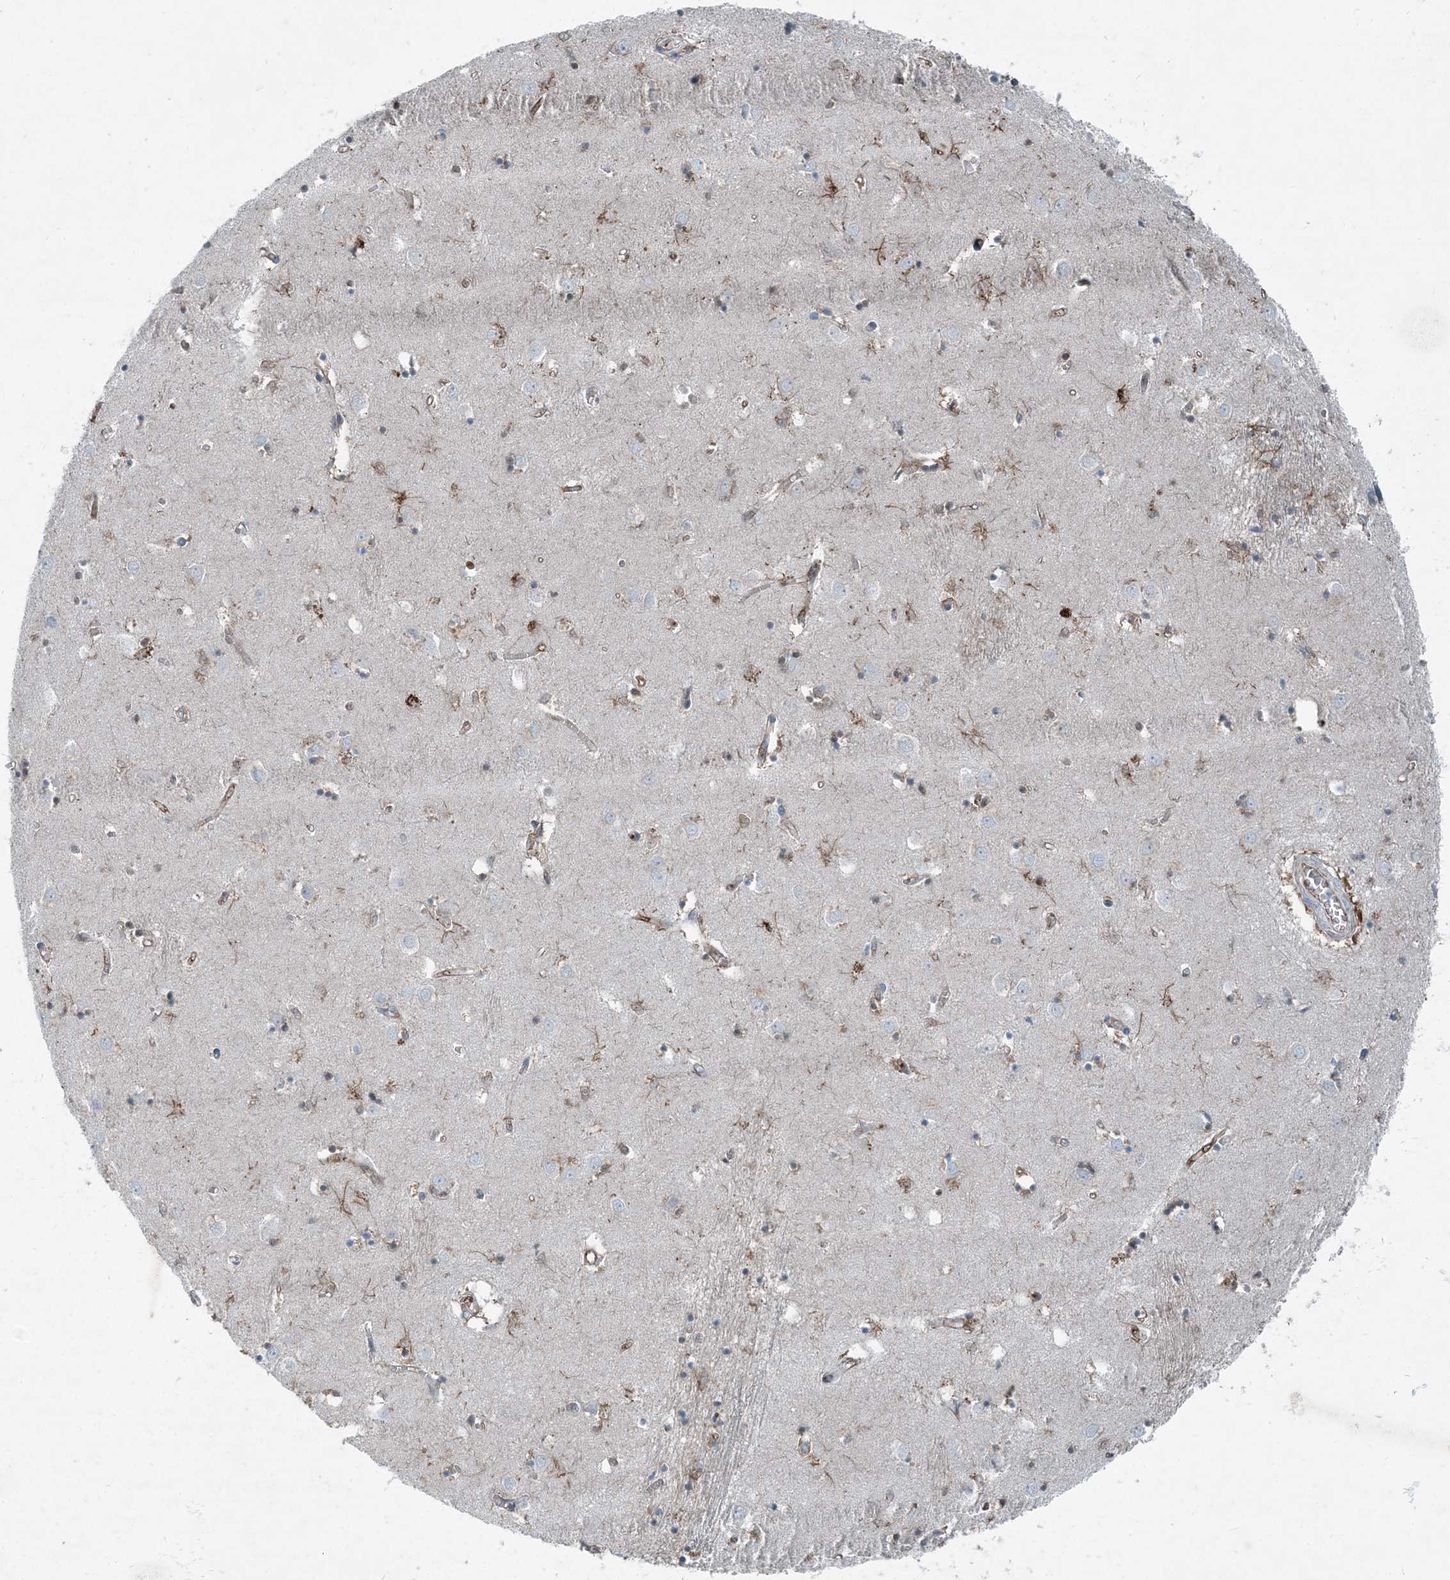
{"staining": {"intensity": "weak", "quantity": "<25%", "location": "cytoplasmic/membranous"}, "tissue": "caudate", "cell_type": "Glial cells", "image_type": "normal", "snomed": [{"axis": "morphology", "description": "Normal tissue, NOS"}, {"axis": "topography", "description": "Lateral ventricle wall"}], "caption": "Human caudate stained for a protein using immunohistochemistry (IHC) reveals no staining in glial cells.", "gene": "ARMH1", "patient": {"sex": "male", "age": 70}}